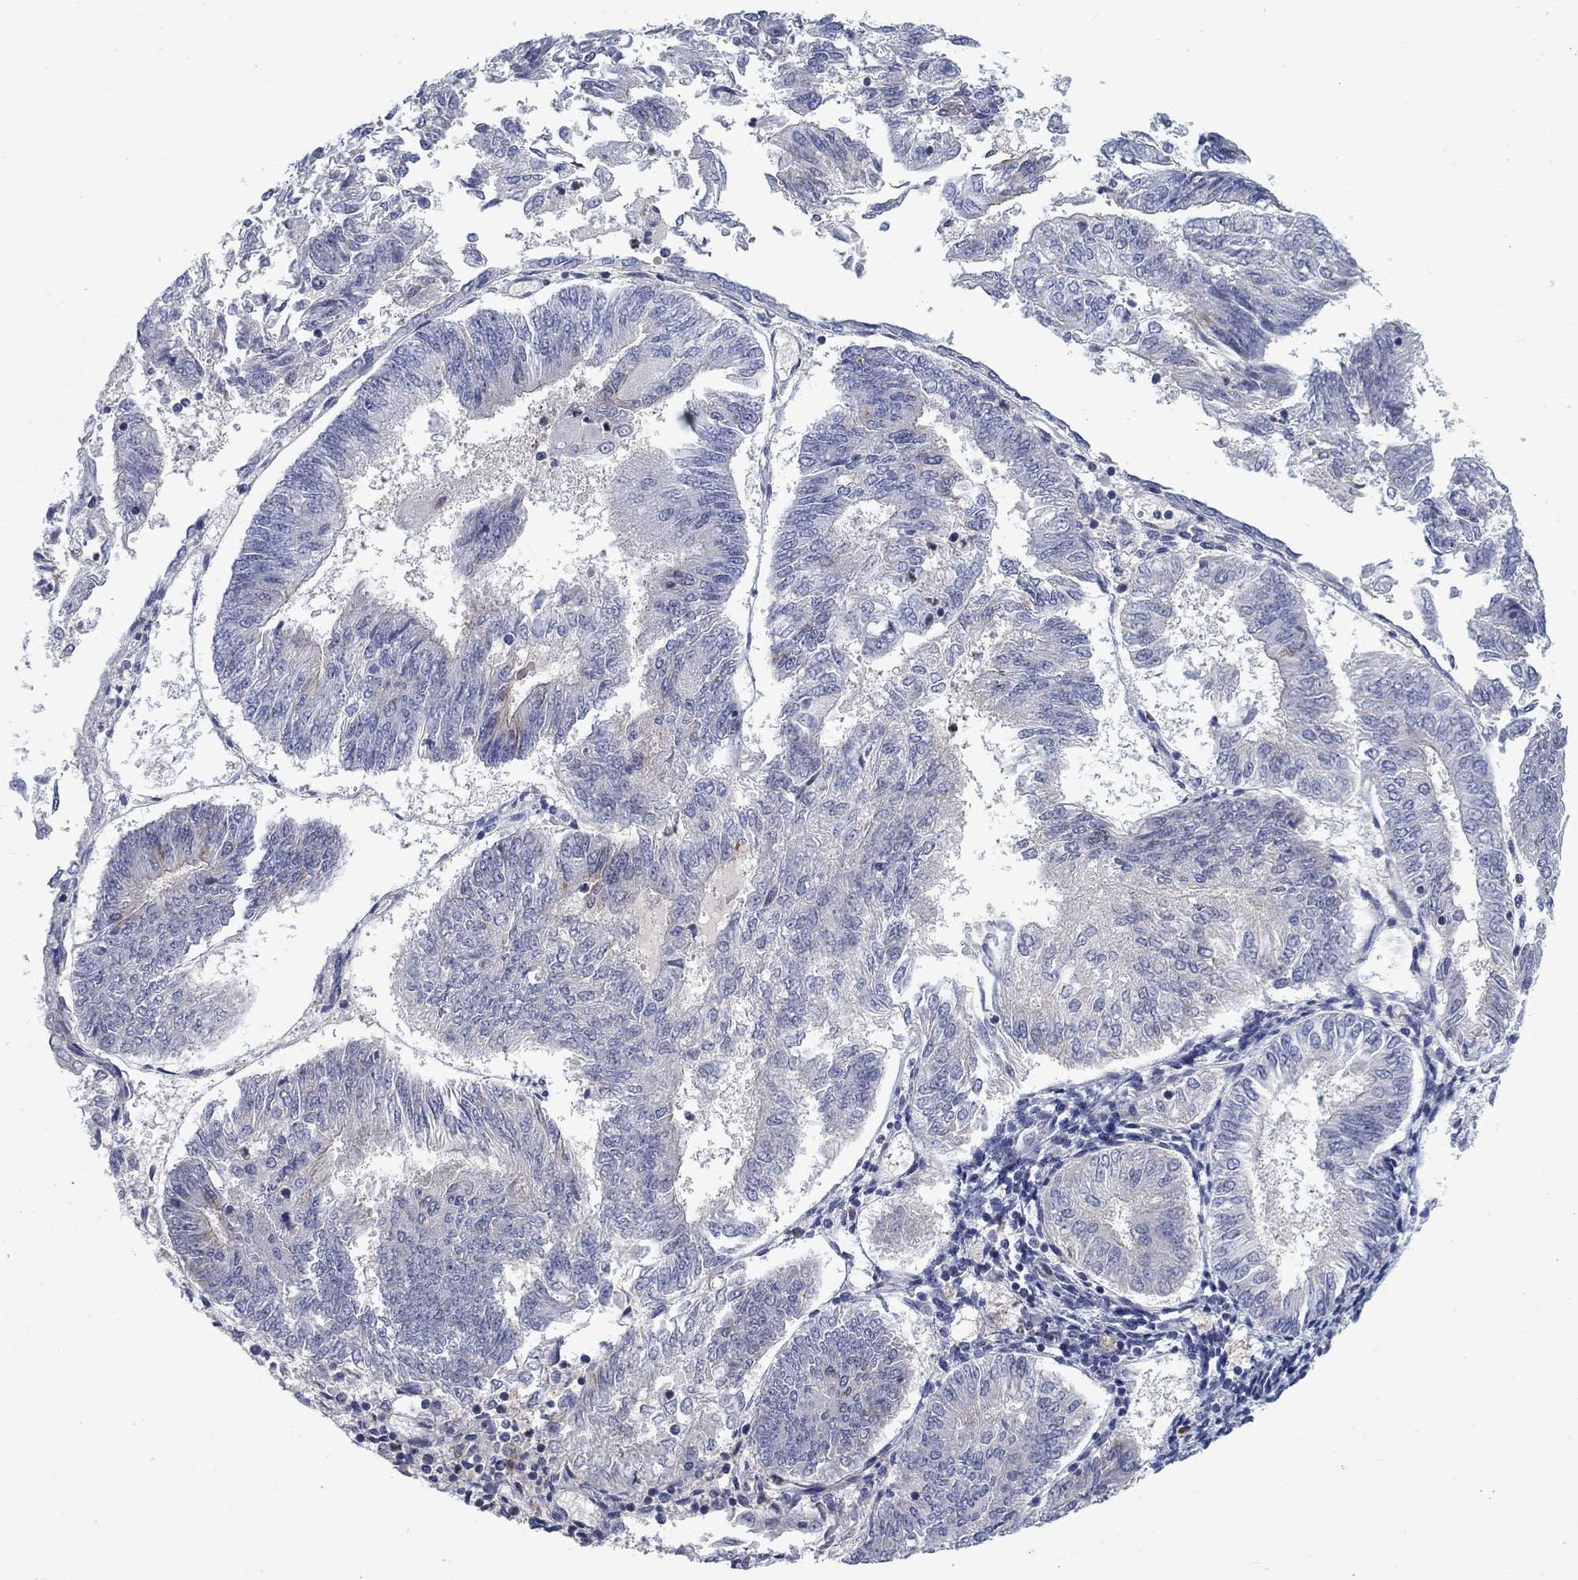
{"staining": {"intensity": "negative", "quantity": "none", "location": "none"}, "tissue": "endometrial cancer", "cell_type": "Tumor cells", "image_type": "cancer", "snomed": [{"axis": "morphology", "description": "Adenocarcinoma, NOS"}, {"axis": "topography", "description": "Endometrium"}], "caption": "This image is of endometrial cancer (adenocarcinoma) stained with IHC to label a protein in brown with the nuclei are counter-stained blue. There is no staining in tumor cells.", "gene": "KIF15", "patient": {"sex": "female", "age": 58}}